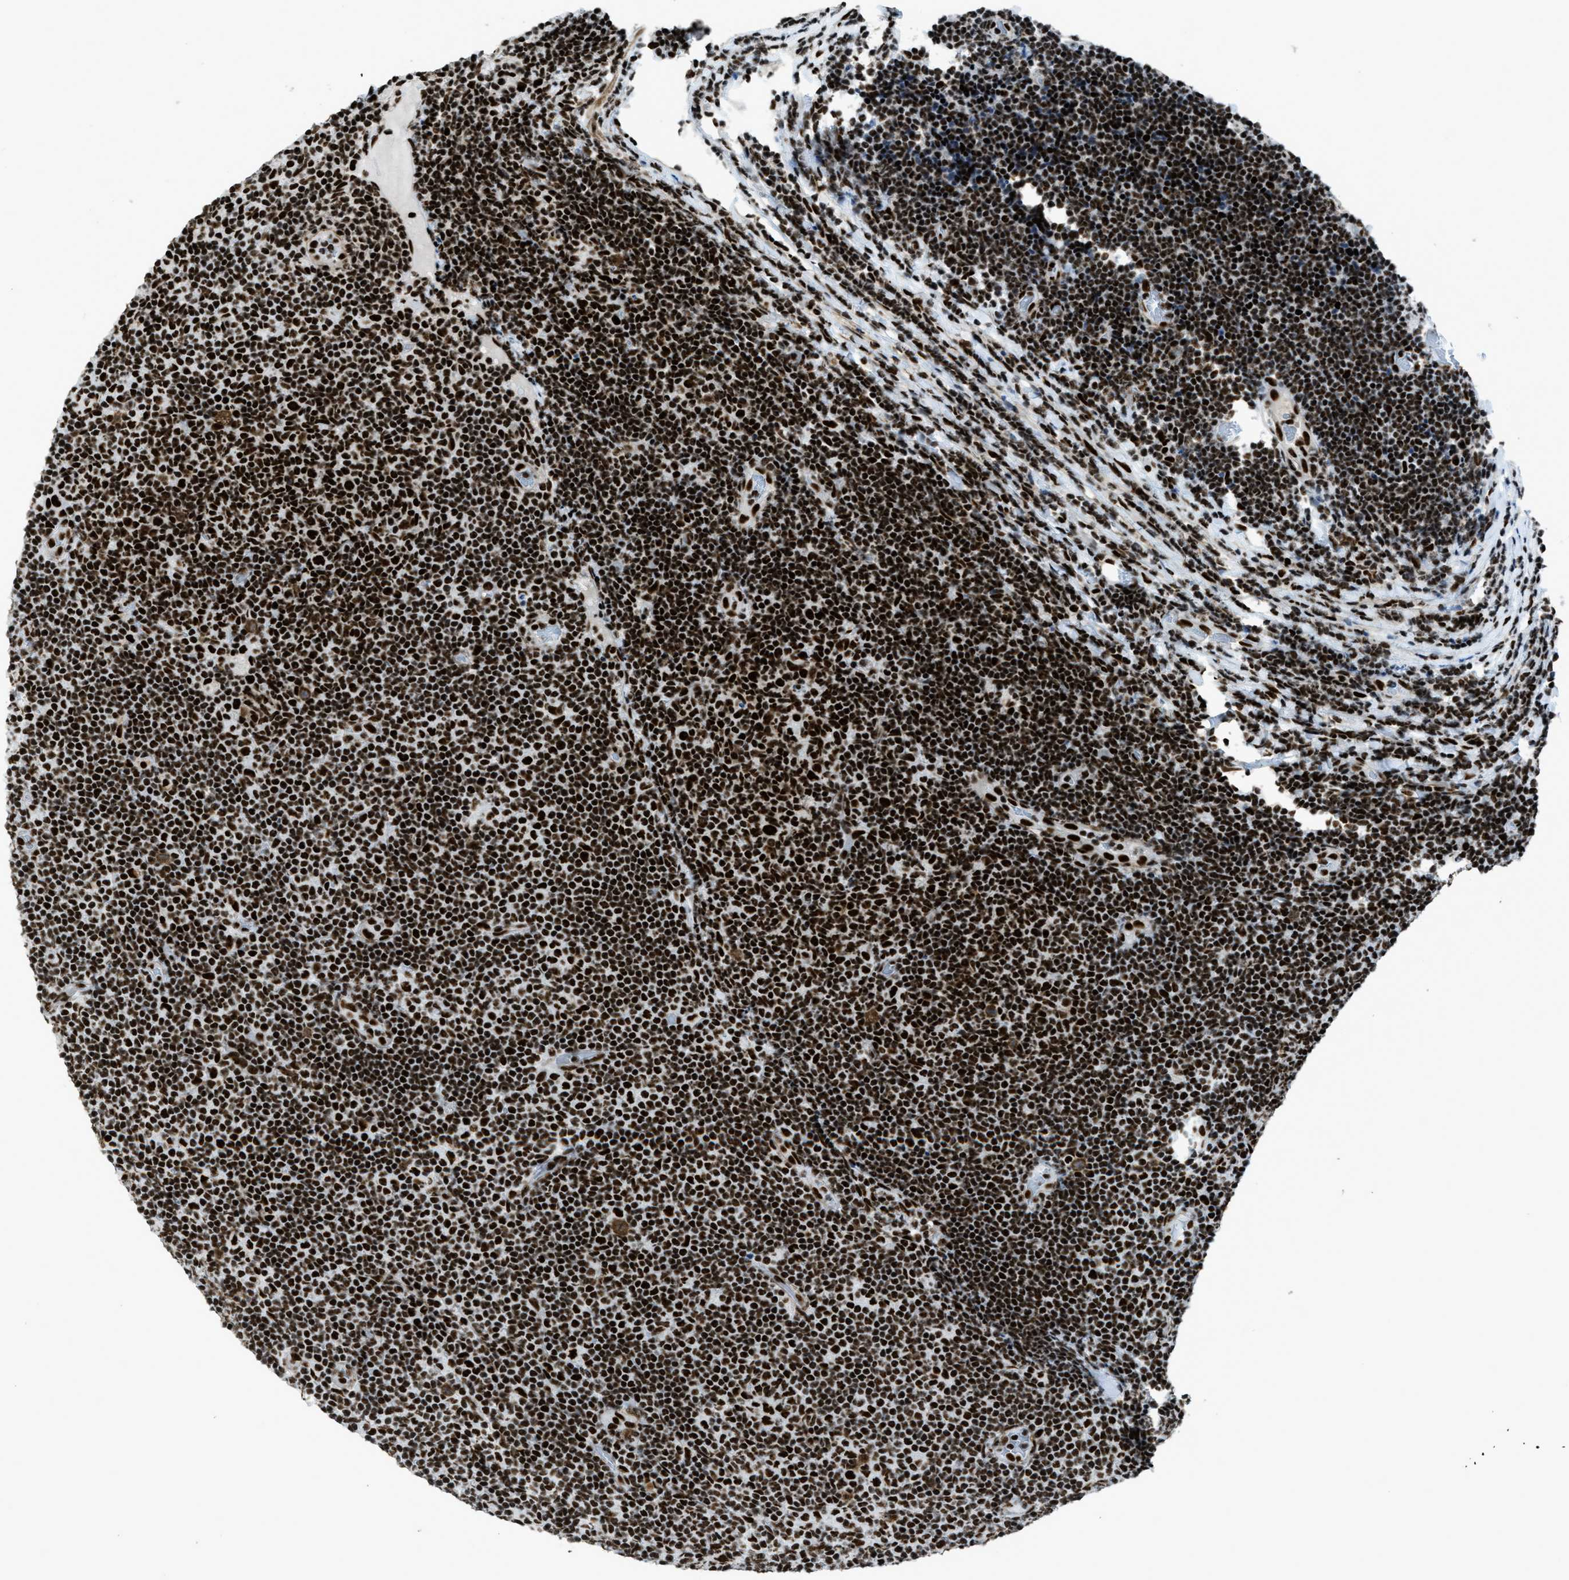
{"staining": {"intensity": "strong", "quantity": ">75%", "location": "nuclear"}, "tissue": "lymphoma", "cell_type": "Tumor cells", "image_type": "cancer", "snomed": [{"axis": "morphology", "description": "Malignant lymphoma, non-Hodgkin's type, Low grade"}, {"axis": "topography", "description": "Lymph node"}], "caption": "Protein positivity by immunohistochemistry (IHC) demonstrates strong nuclear expression in about >75% of tumor cells in lymphoma. (DAB (3,3'-diaminobenzidine) IHC, brown staining for protein, blue staining for nuclei).", "gene": "ZNF207", "patient": {"sex": "male", "age": 83}}